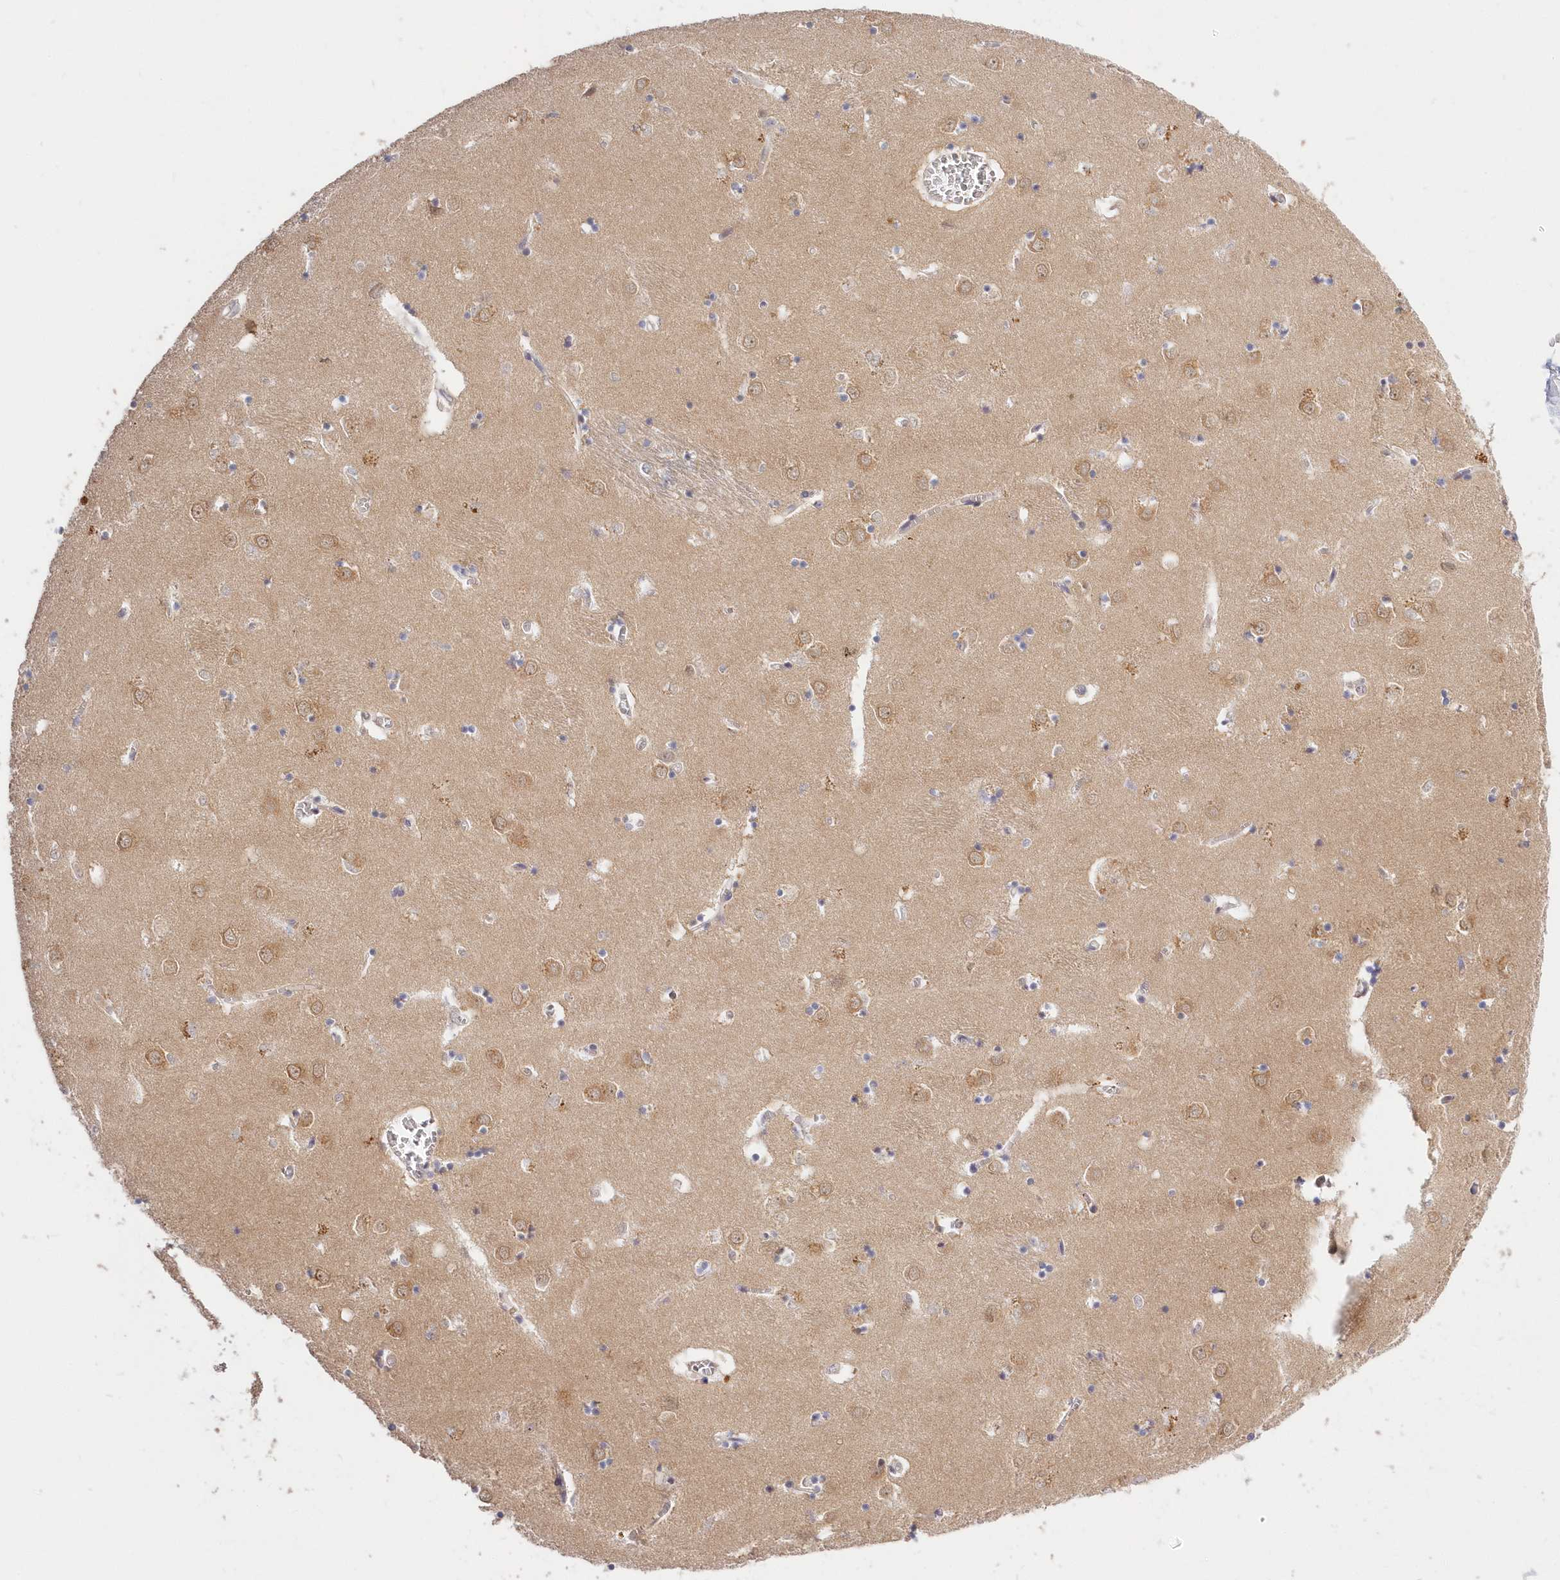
{"staining": {"intensity": "negative", "quantity": "none", "location": "none"}, "tissue": "caudate", "cell_type": "Glial cells", "image_type": "normal", "snomed": [{"axis": "morphology", "description": "Normal tissue, NOS"}, {"axis": "topography", "description": "Lateral ventricle wall"}], "caption": "Immunohistochemistry (IHC) image of benign caudate: caudate stained with DAB displays no significant protein positivity in glial cells. Brightfield microscopy of immunohistochemistry stained with DAB (brown) and hematoxylin (blue), captured at high magnification.", "gene": "KATNA1", "patient": {"sex": "male", "age": 70}}